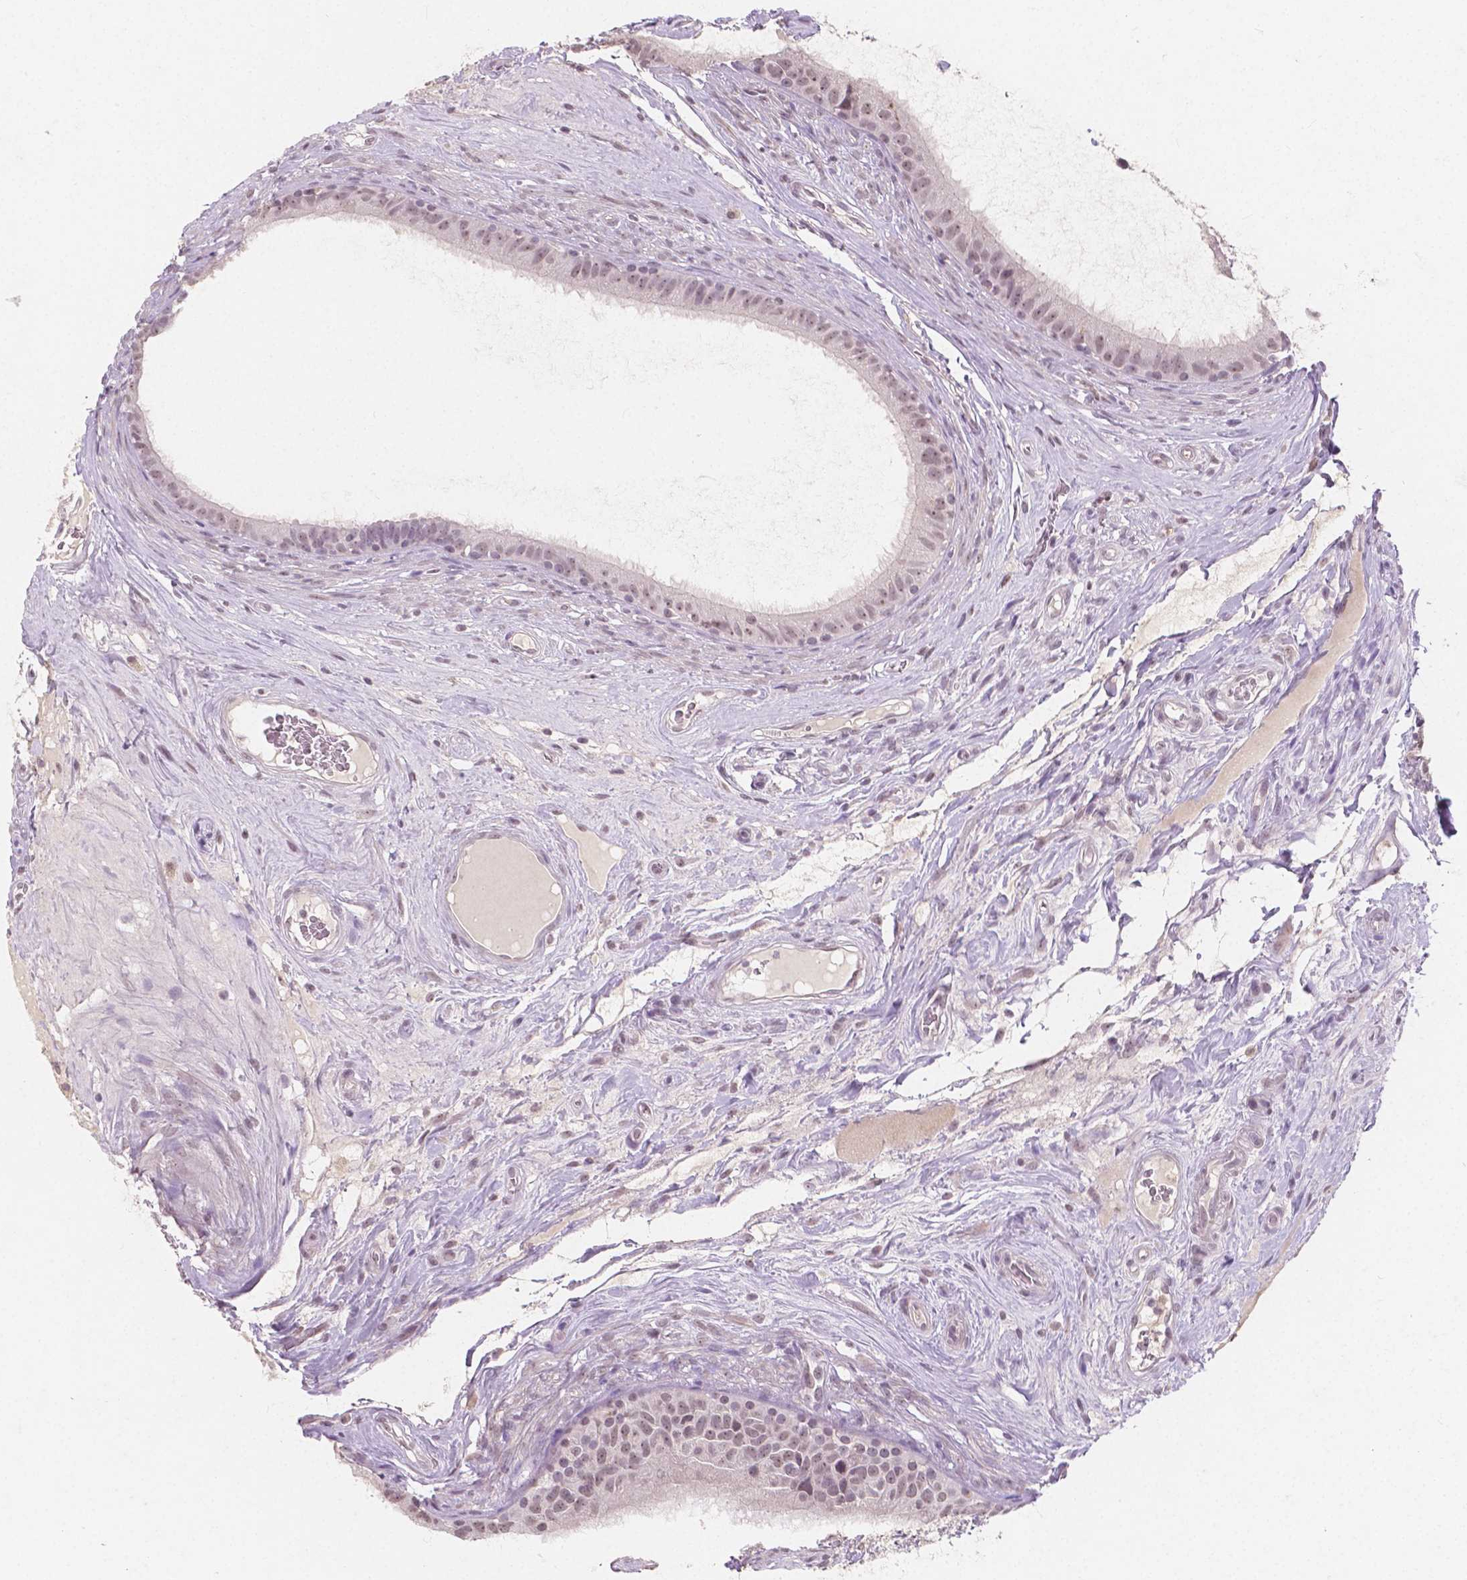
{"staining": {"intensity": "weak", "quantity": "25%-75%", "location": "nuclear"}, "tissue": "epididymis", "cell_type": "Glandular cells", "image_type": "normal", "snomed": [{"axis": "morphology", "description": "Normal tissue, NOS"}, {"axis": "topography", "description": "Epididymis"}], "caption": "Protein expression analysis of normal epididymis exhibits weak nuclear expression in about 25%-75% of glandular cells.", "gene": "NOLC1", "patient": {"sex": "male", "age": 59}}